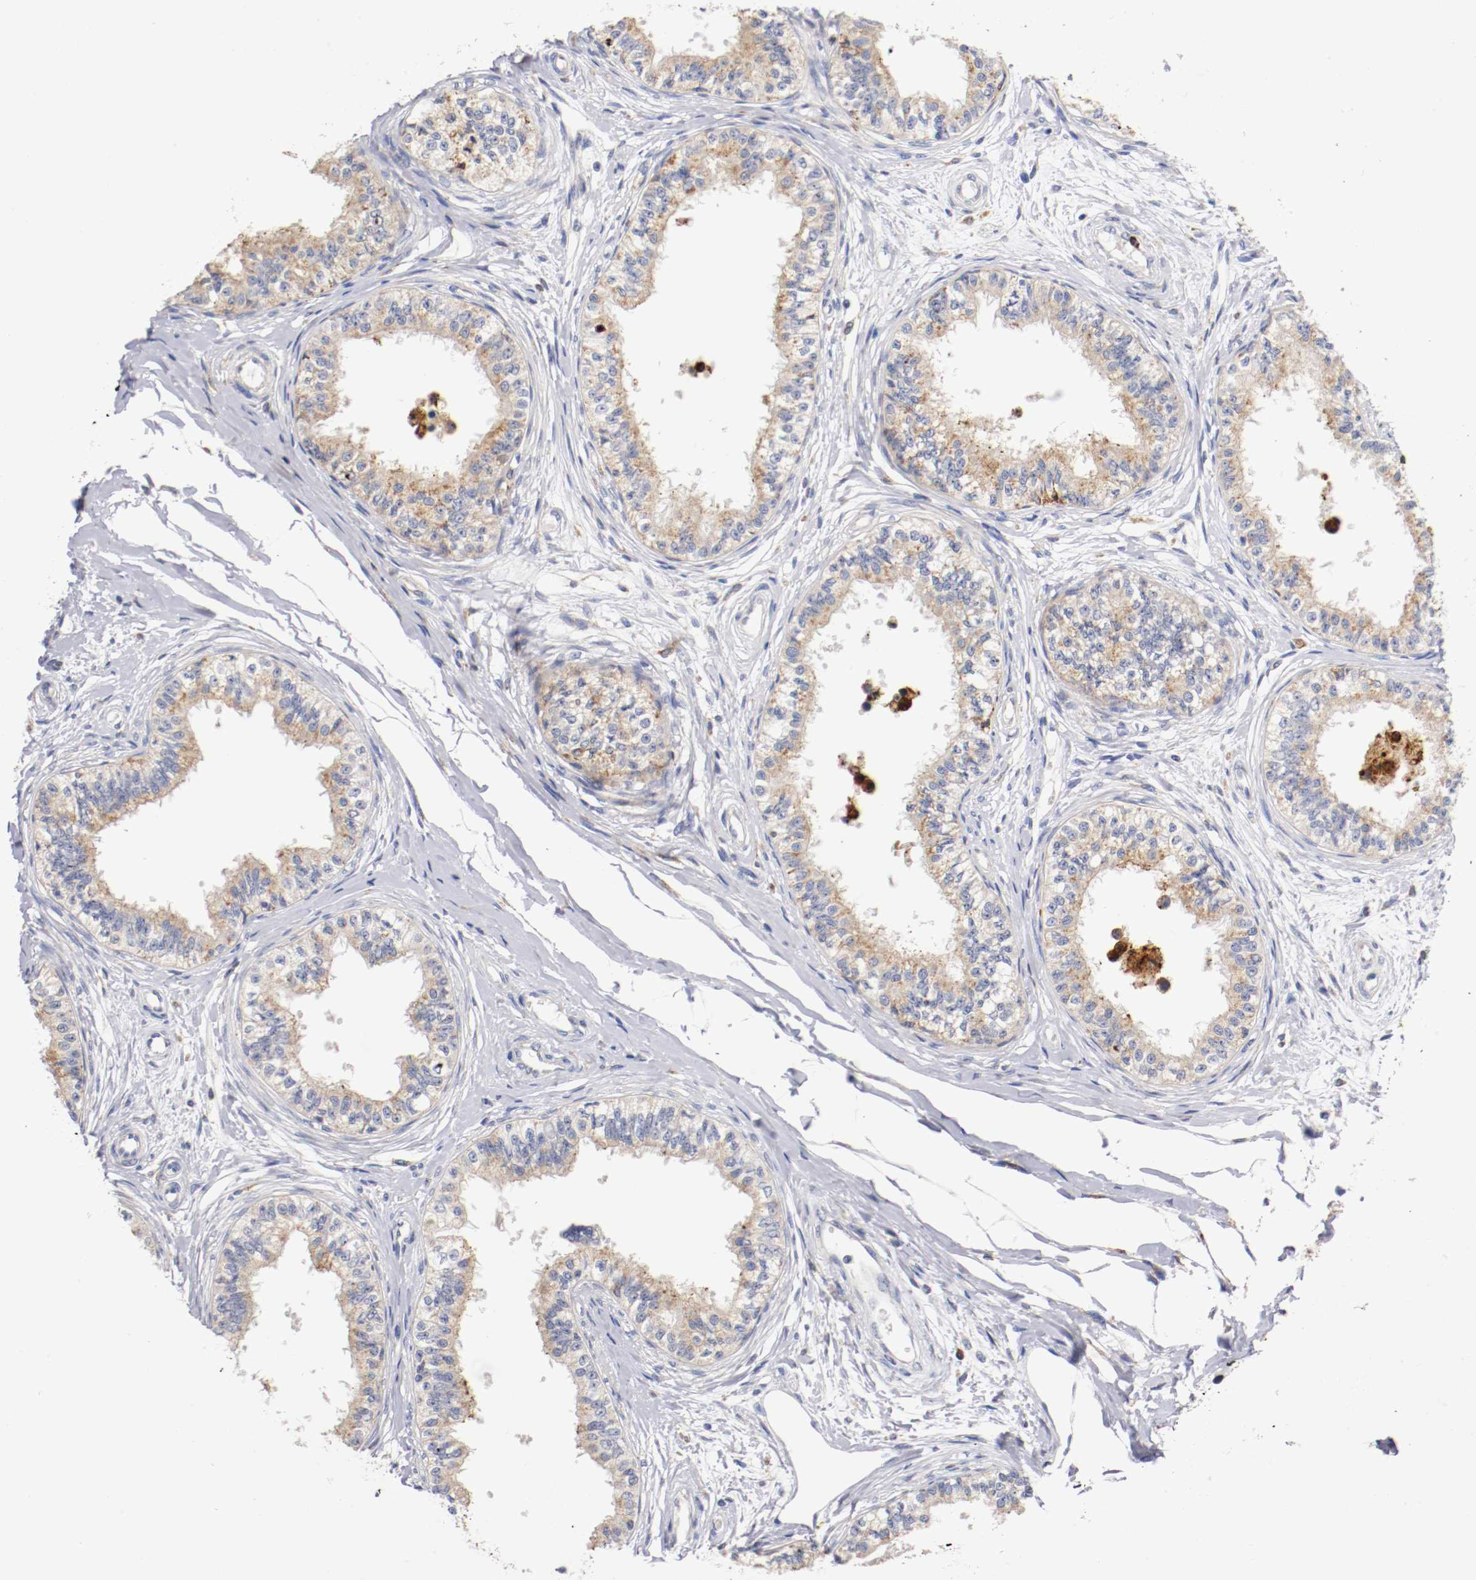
{"staining": {"intensity": "strong", "quantity": ">75%", "location": "cytoplasmic/membranous"}, "tissue": "epididymis", "cell_type": "Glandular cells", "image_type": "normal", "snomed": [{"axis": "morphology", "description": "Normal tissue, NOS"}, {"axis": "morphology", "description": "Adenocarcinoma, metastatic, NOS"}, {"axis": "topography", "description": "Testis"}, {"axis": "topography", "description": "Epididymis"}], "caption": "Immunohistochemical staining of benign epididymis reveals high levels of strong cytoplasmic/membranous staining in about >75% of glandular cells.", "gene": "TRAF2", "patient": {"sex": "male", "age": 26}}